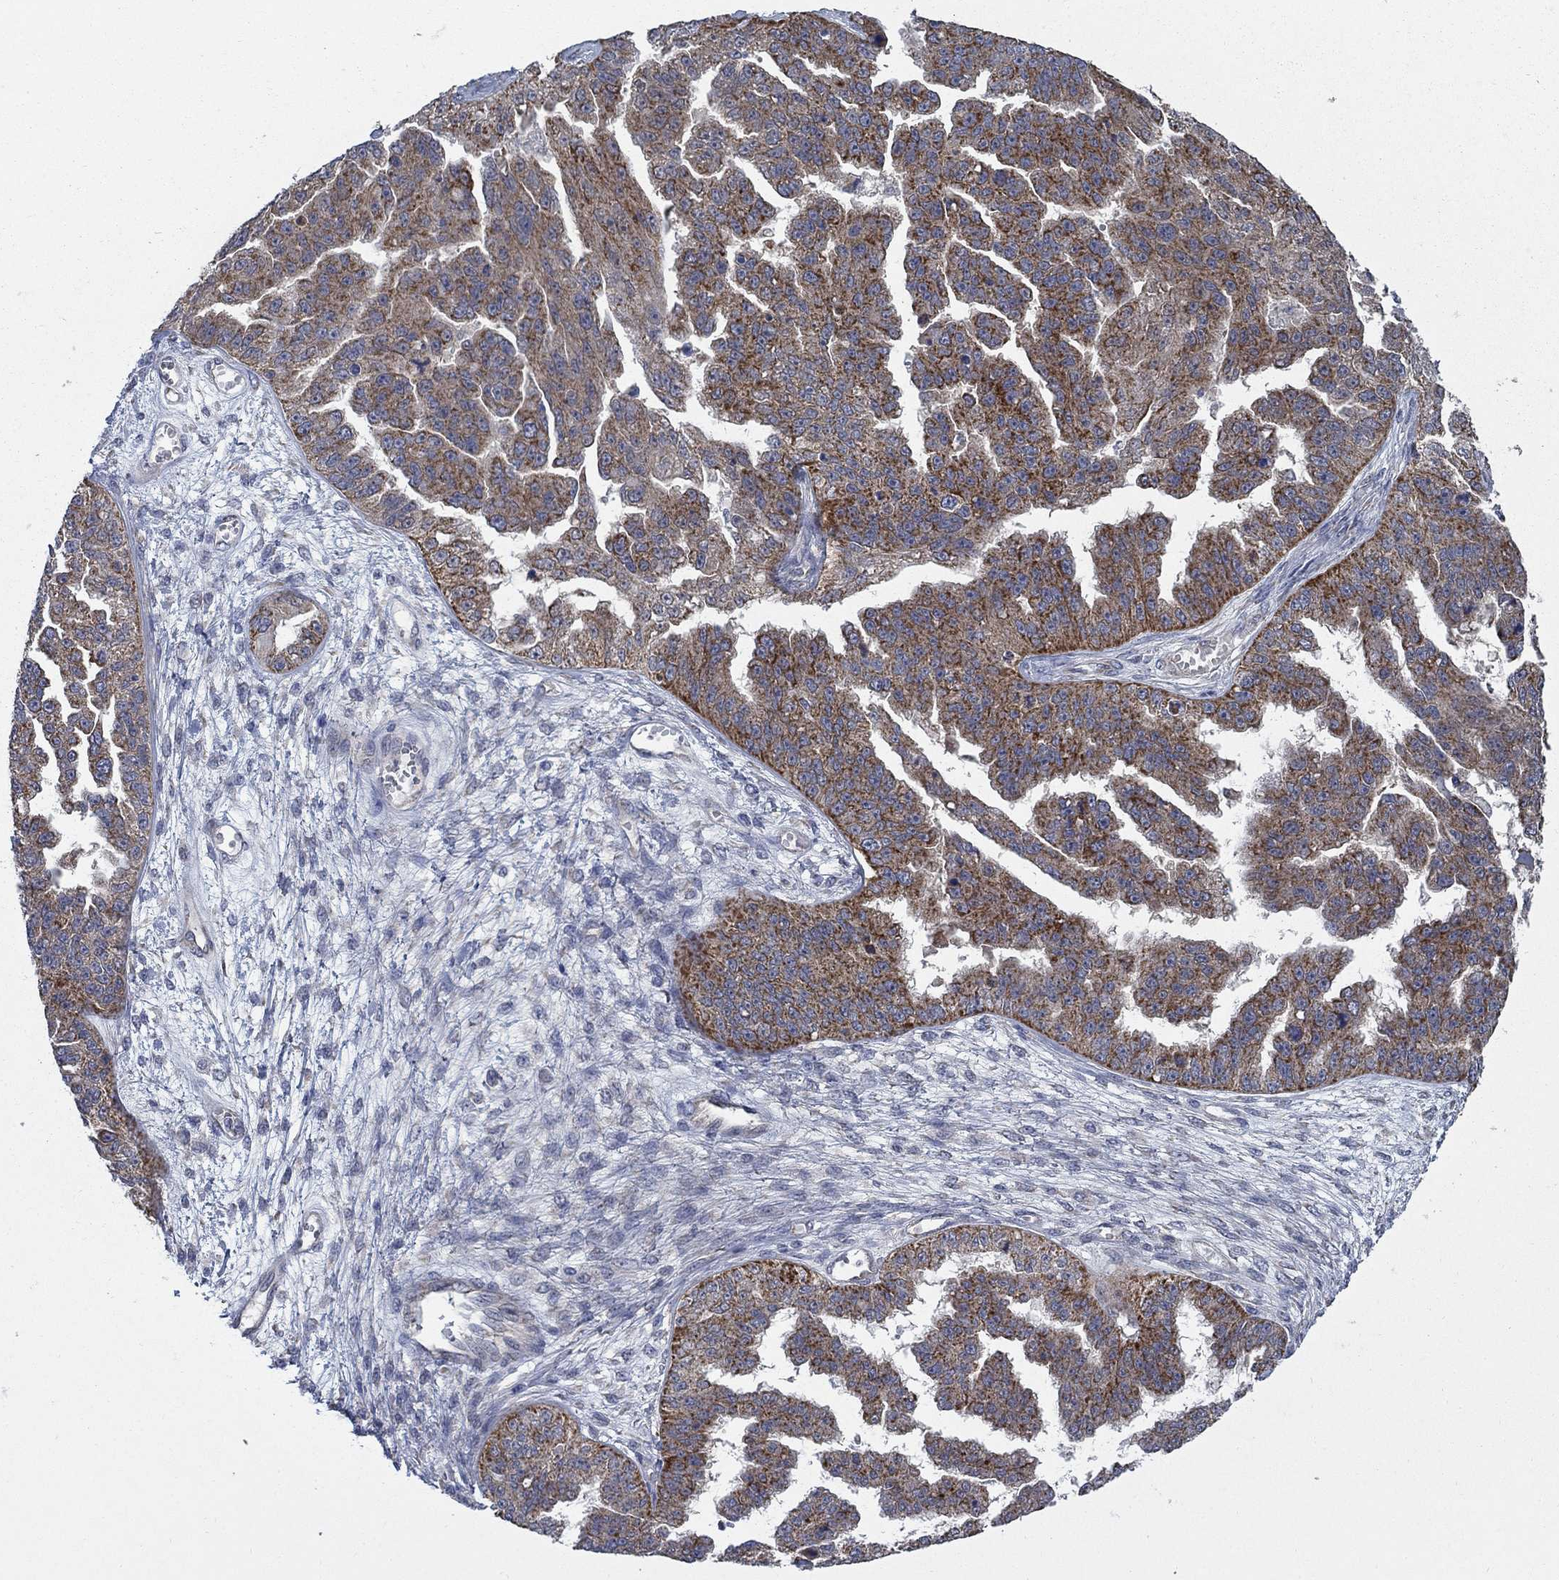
{"staining": {"intensity": "strong", "quantity": "<25%", "location": "cytoplasmic/membranous"}, "tissue": "ovarian cancer", "cell_type": "Tumor cells", "image_type": "cancer", "snomed": [{"axis": "morphology", "description": "Cystadenocarcinoma, serous, NOS"}, {"axis": "topography", "description": "Ovary"}], "caption": "Protein staining demonstrates strong cytoplasmic/membranous positivity in approximately <25% of tumor cells in ovarian cancer (serous cystadenocarcinoma).", "gene": "NME7", "patient": {"sex": "female", "age": 58}}